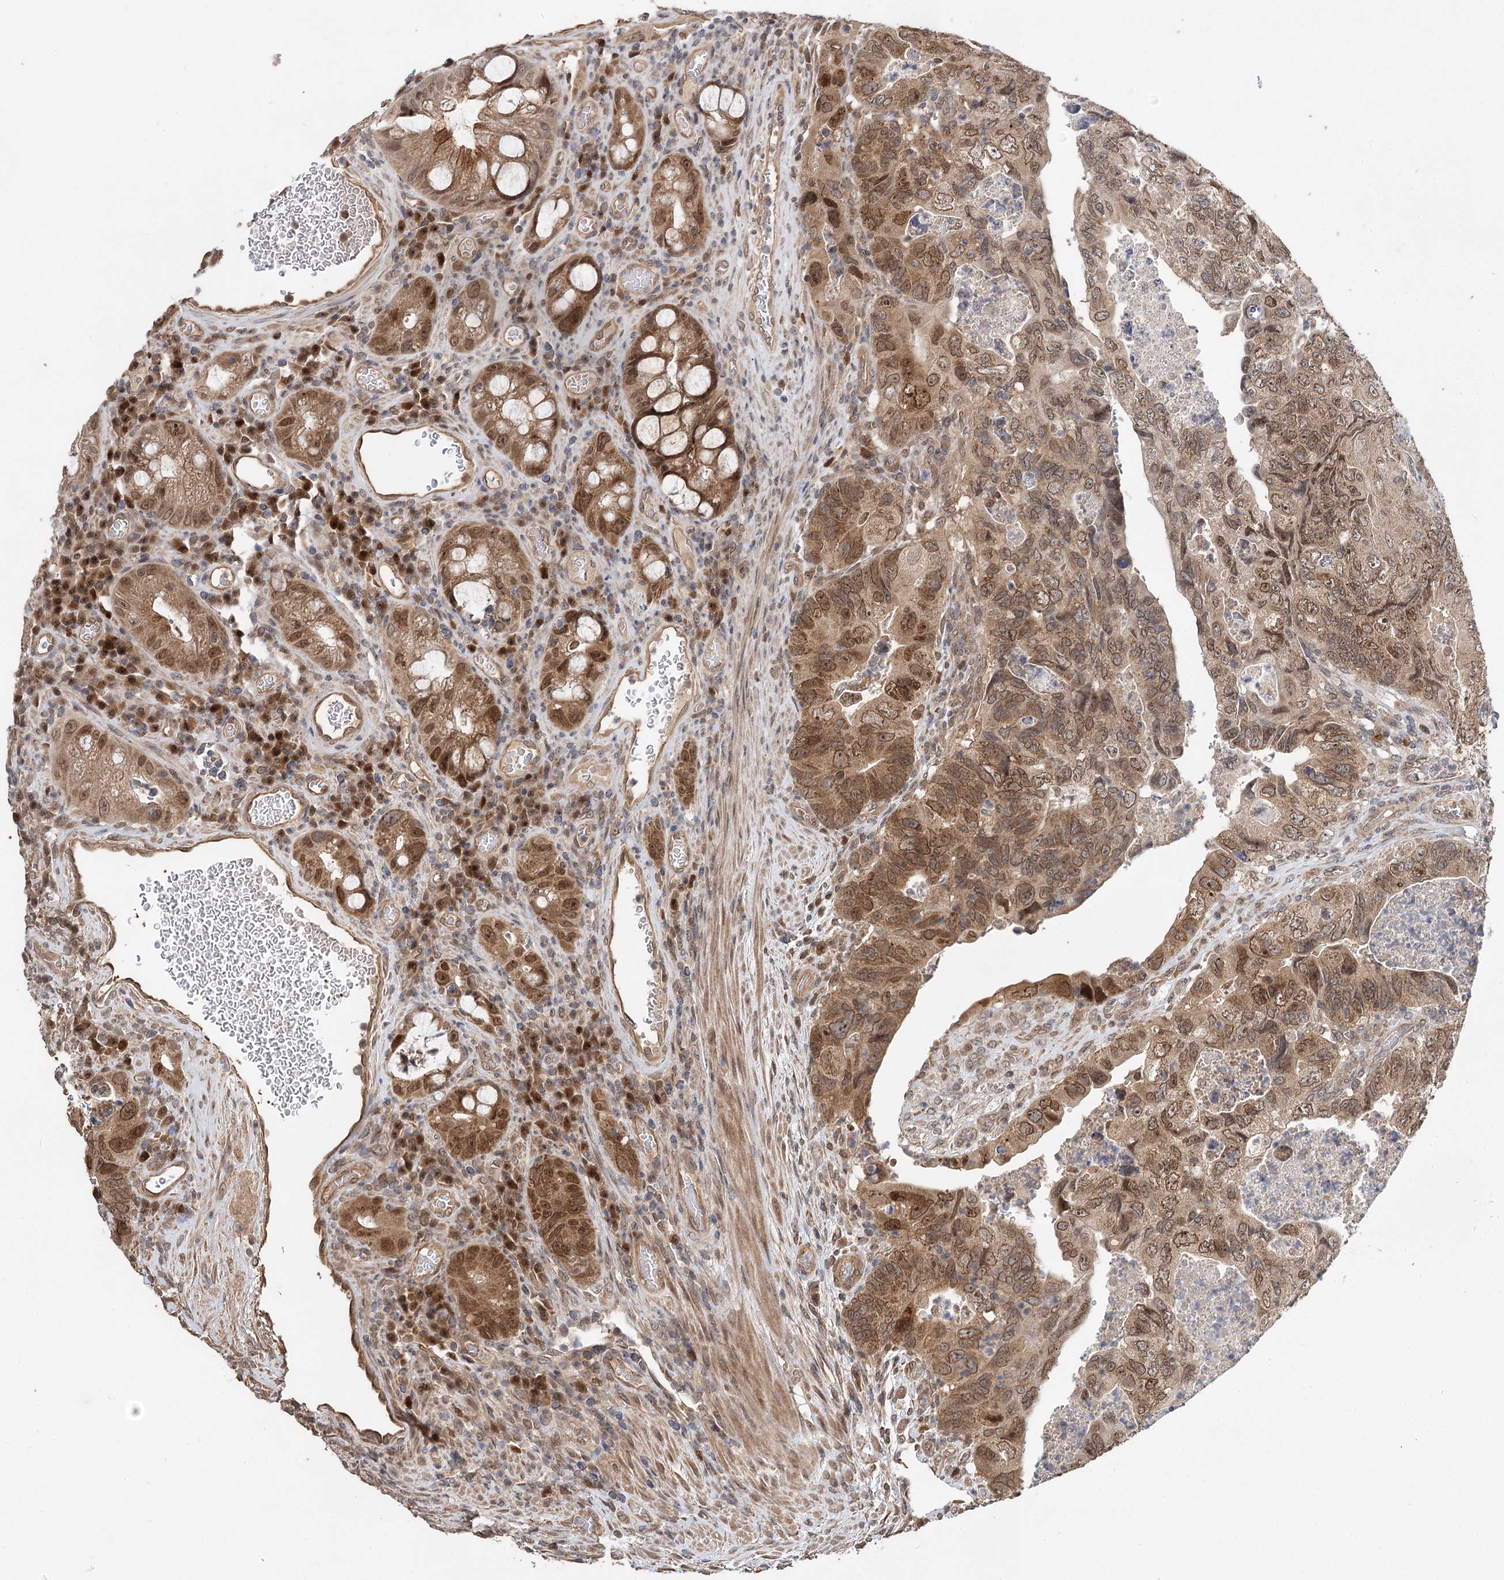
{"staining": {"intensity": "moderate", "quantity": ">75%", "location": "cytoplasmic/membranous,nuclear"}, "tissue": "colorectal cancer", "cell_type": "Tumor cells", "image_type": "cancer", "snomed": [{"axis": "morphology", "description": "Adenocarcinoma, NOS"}, {"axis": "topography", "description": "Rectum"}], "caption": "Brown immunohistochemical staining in colorectal cancer (adenocarcinoma) reveals moderate cytoplasmic/membranous and nuclear staining in about >75% of tumor cells. The staining was performed using DAB to visualize the protein expression in brown, while the nuclei were stained in blue with hematoxylin (Magnification: 20x).", "gene": "NOPCHAP1", "patient": {"sex": "male", "age": 63}}